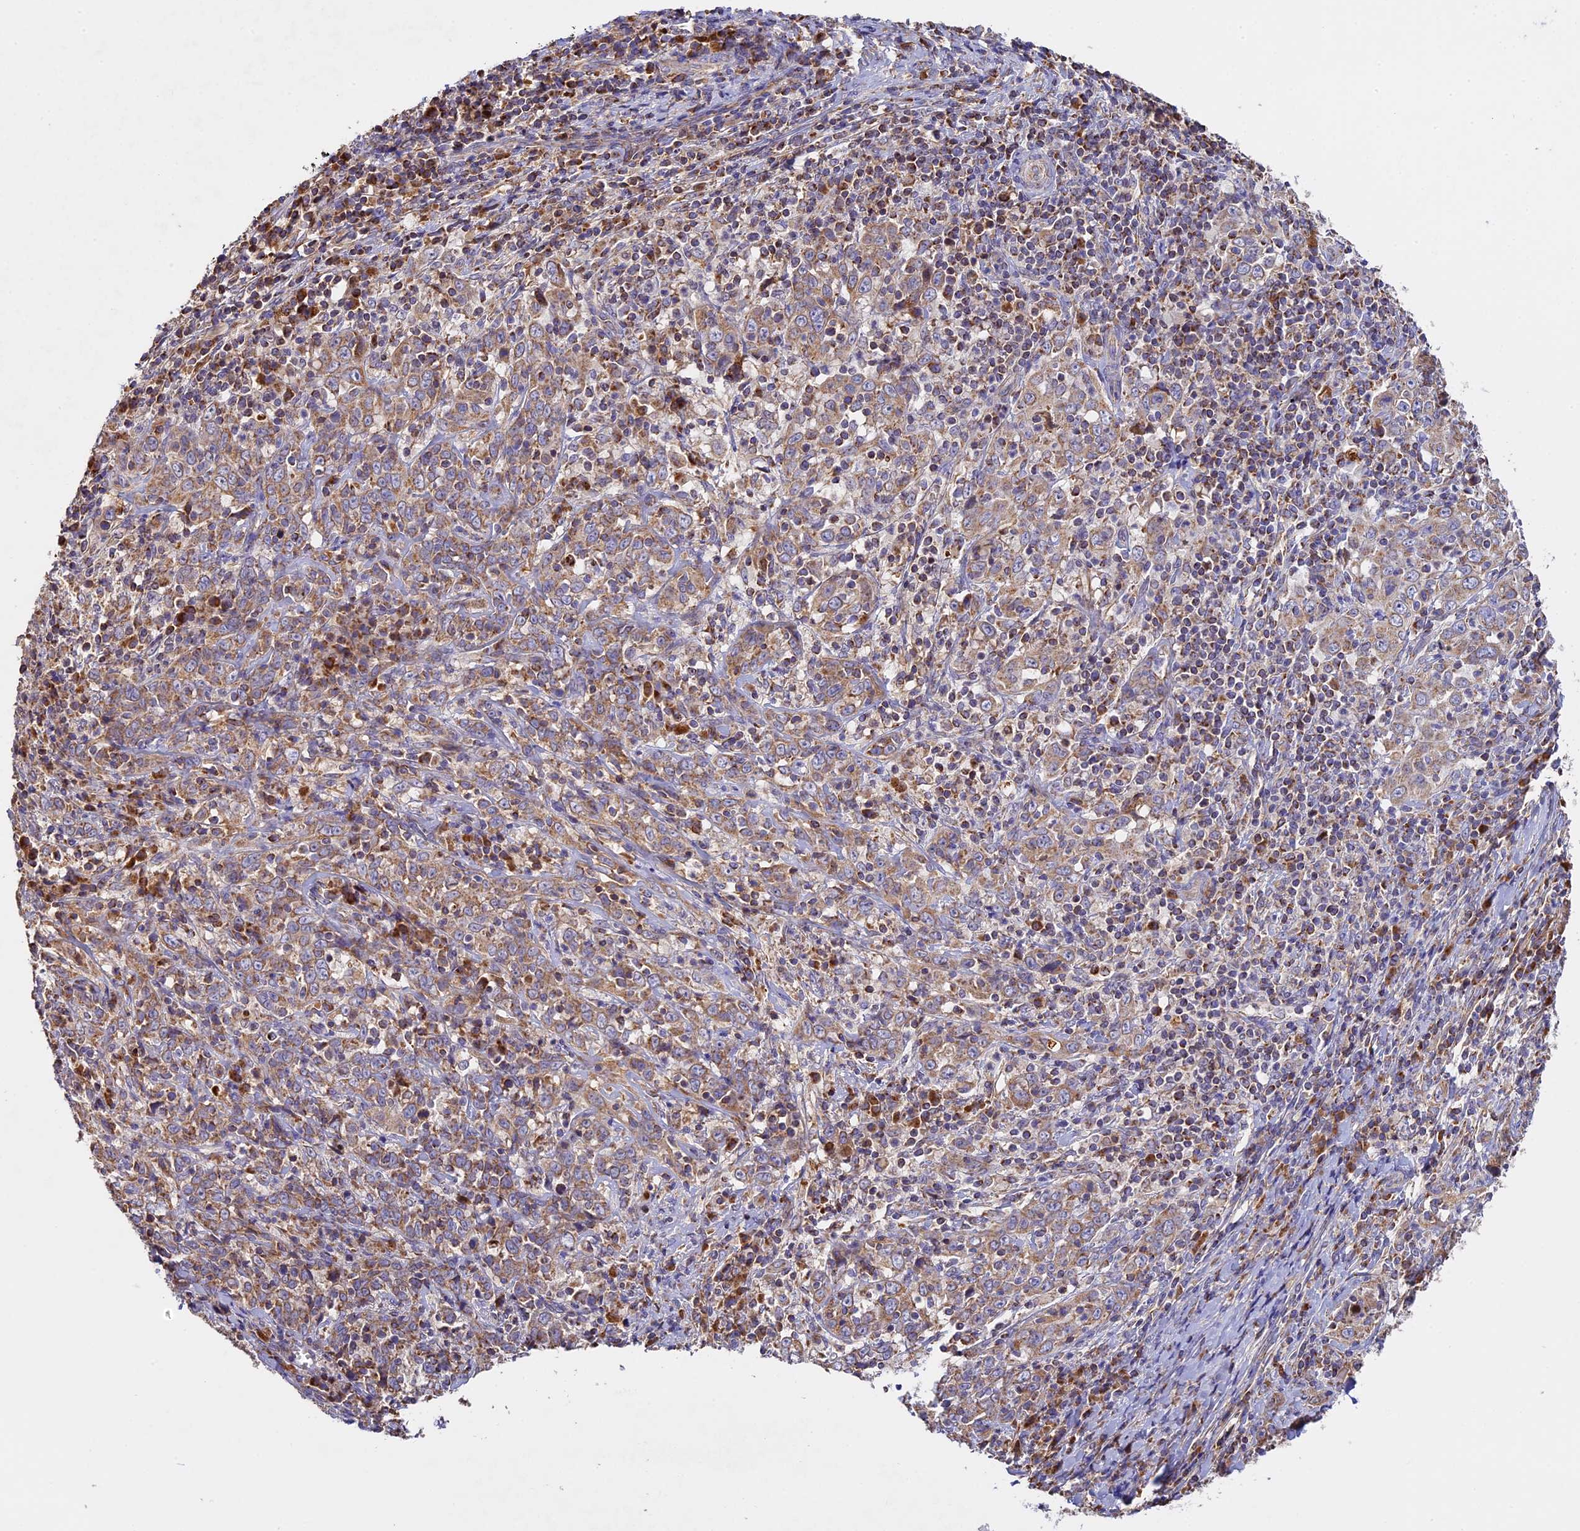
{"staining": {"intensity": "moderate", "quantity": ">75%", "location": "cytoplasmic/membranous"}, "tissue": "cervical cancer", "cell_type": "Tumor cells", "image_type": "cancer", "snomed": [{"axis": "morphology", "description": "Squamous cell carcinoma, NOS"}, {"axis": "topography", "description": "Cervix"}], "caption": "High-power microscopy captured an immunohistochemistry image of cervical squamous cell carcinoma, revealing moderate cytoplasmic/membranous staining in approximately >75% of tumor cells.", "gene": "OCEL1", "patient": {"sex": "female", "age": 46}}